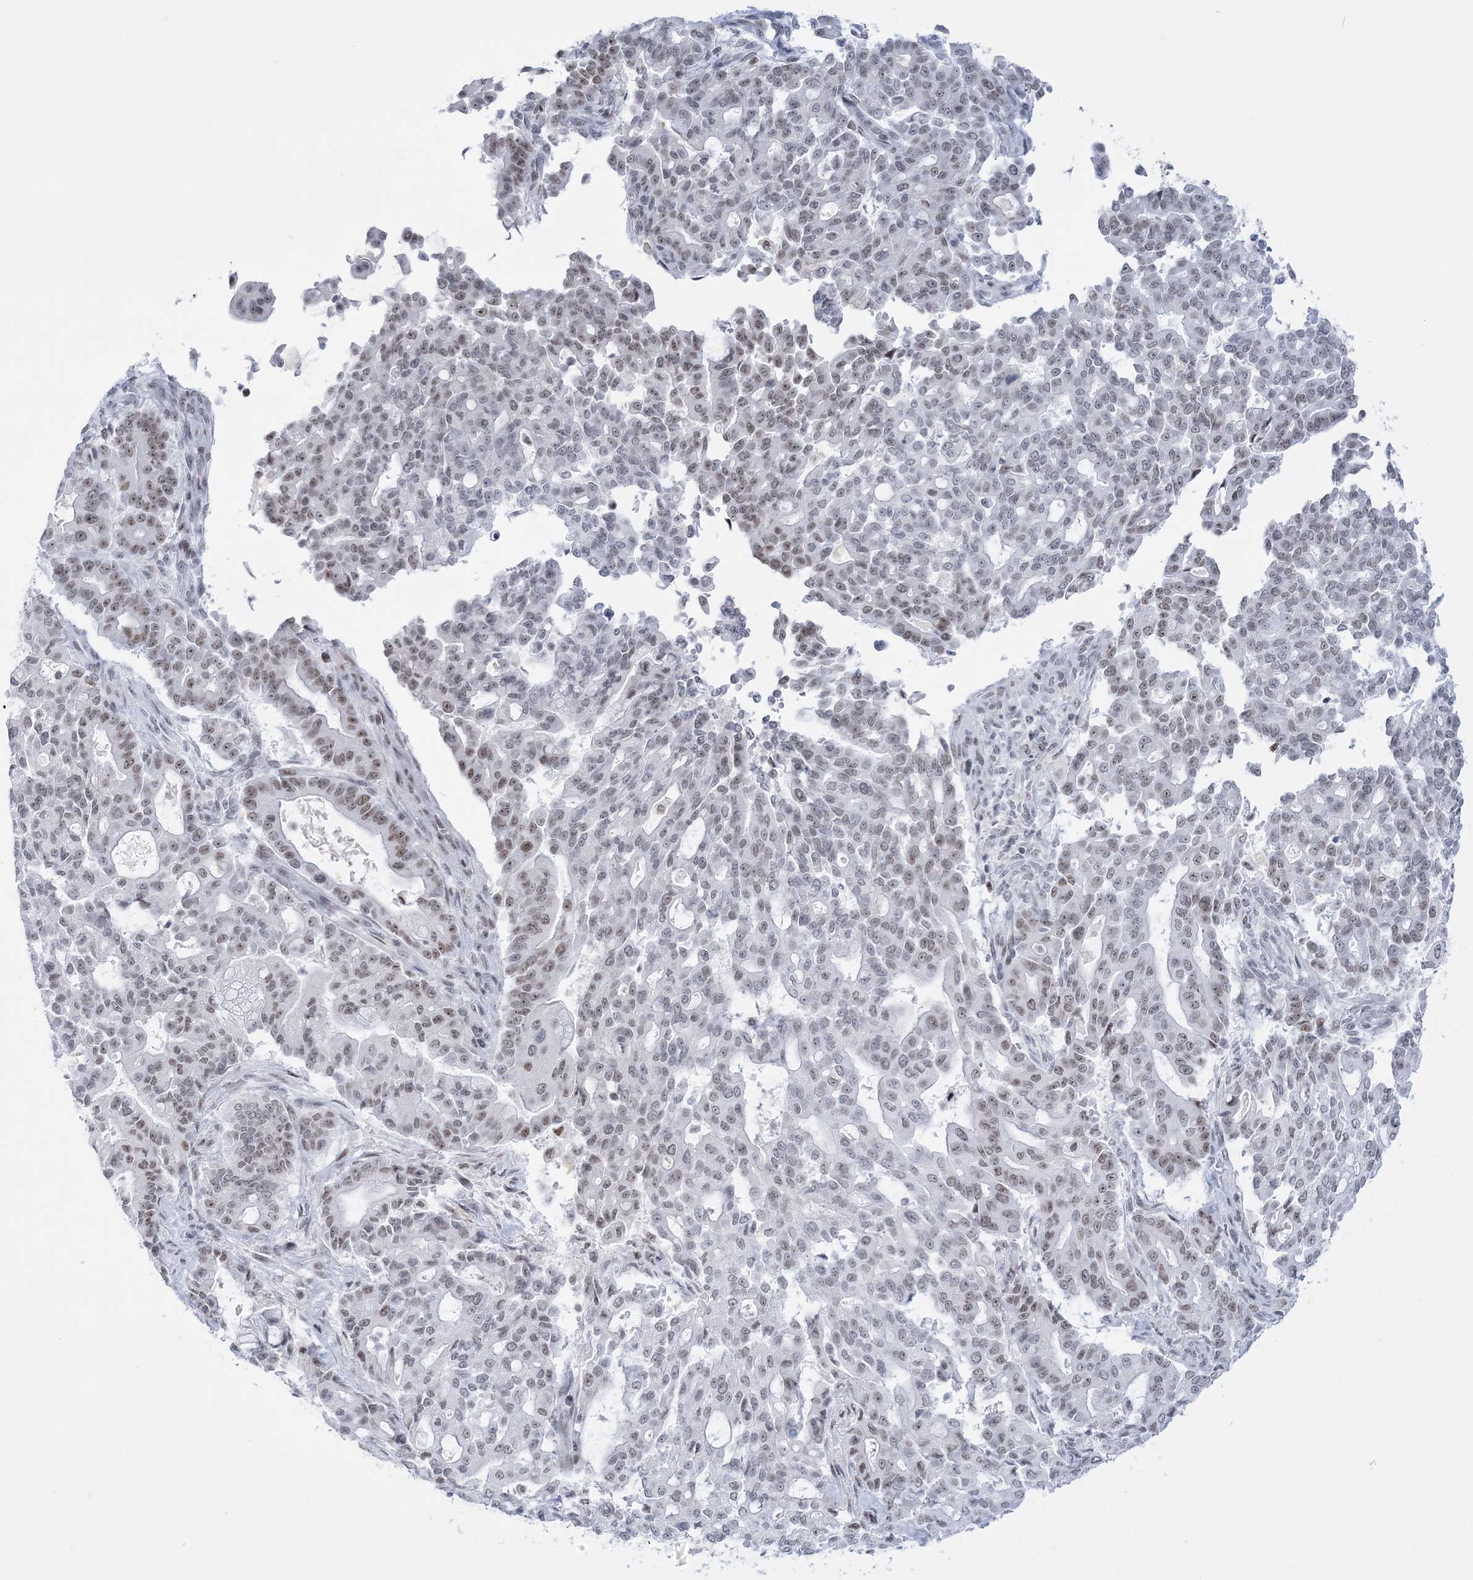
{"staining": {"intensity": "weak", "quantity": "25%-75%", "location": "nuclear"}, "tissue": "pancreatic cancer", "cell_type": "Tumor cells", "image_type": "cancer", "snomed": [{"axis": "morphology", "description": "Adenocarcinoma, NOS"}, {"axis": "topography", "description": "Pancreas"}], "caption": "Immunohistochemical staining of human adenocarcinoma (pancreatic) shows low levels of weak nuclear protein staining in about 25%-75% of tumor cells.", "gene": "DDX21", "patient": {"sex": "male", "age": 63}}